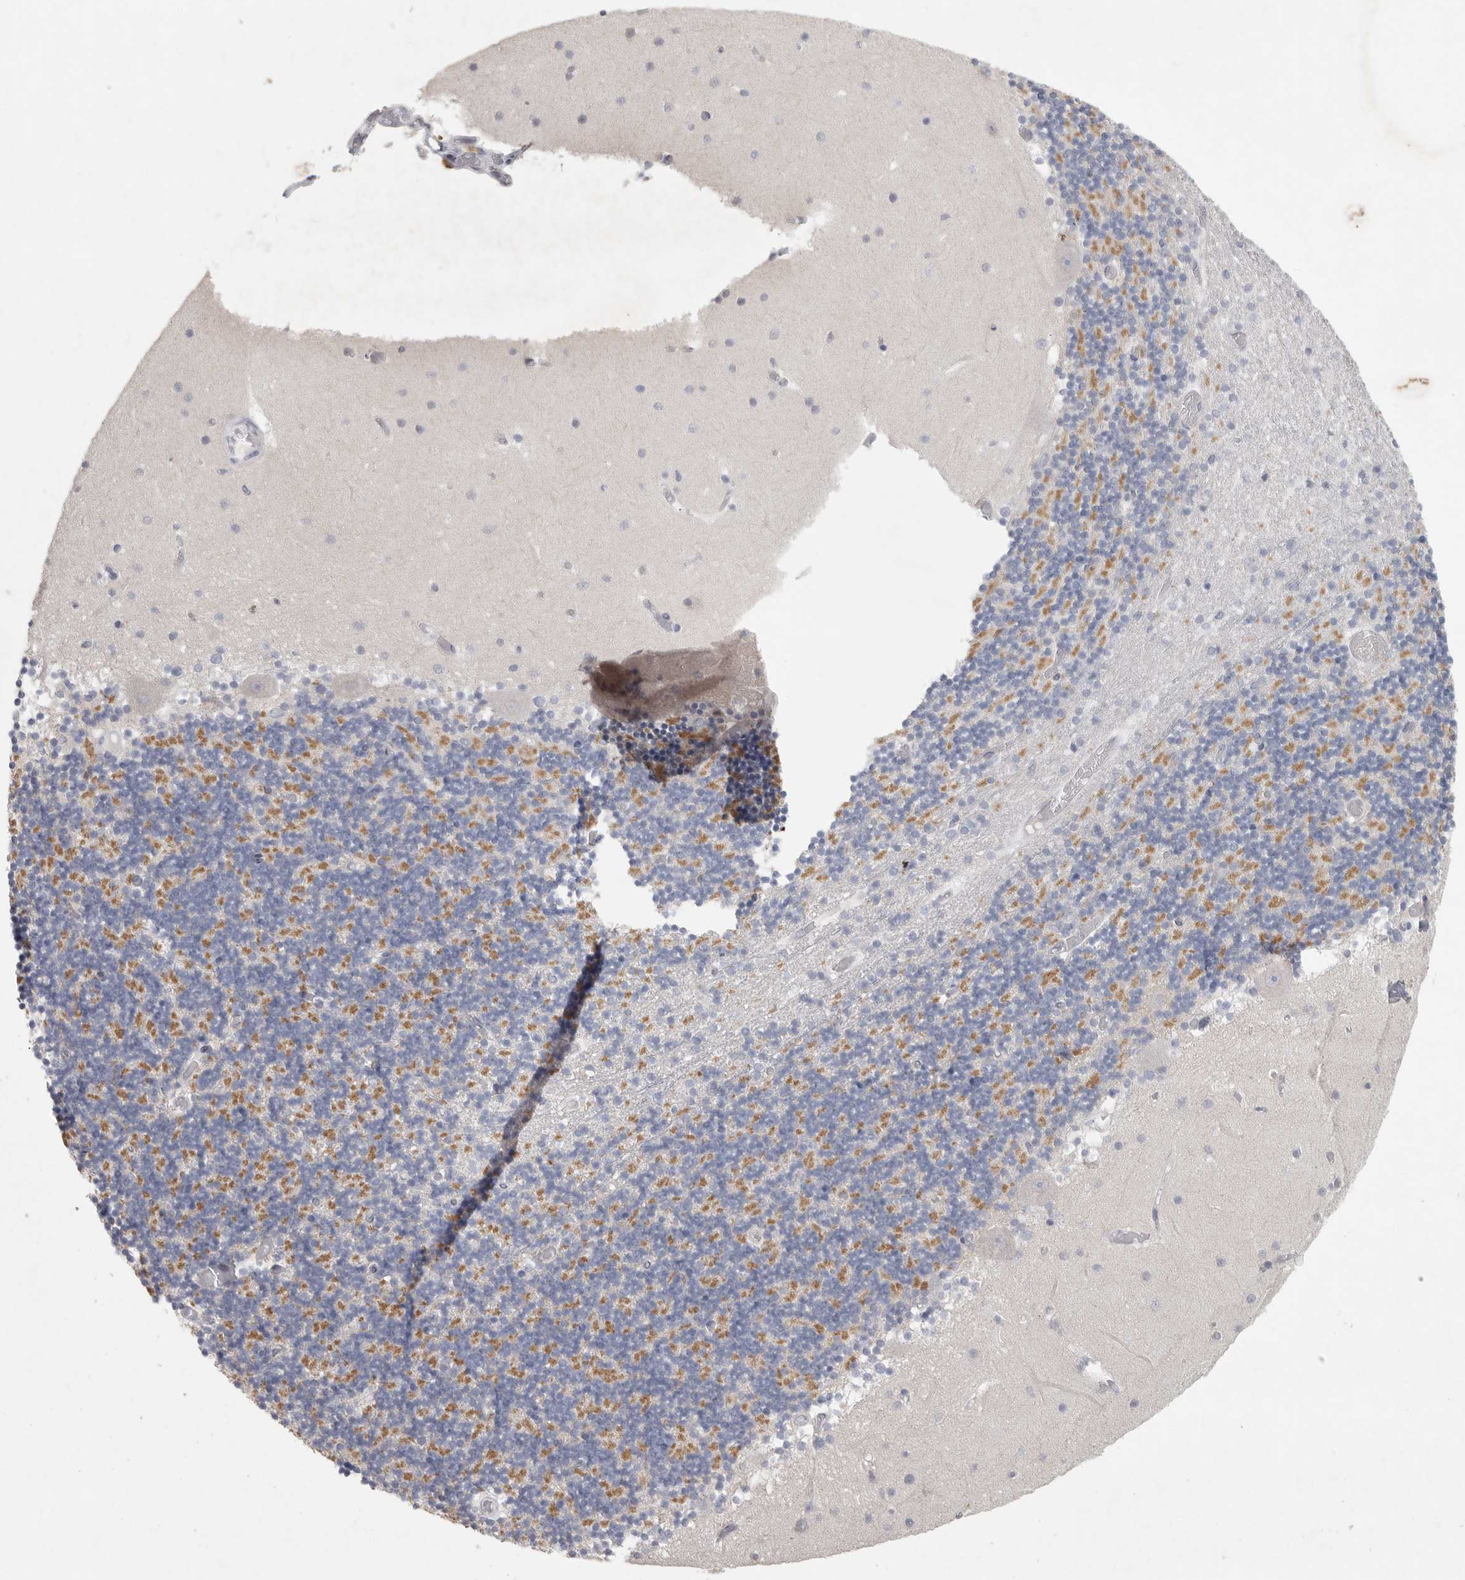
{"staining": {"intensity": "negative", "quantity": "none", "location": "none"}, "tissue": "cerebellum", "cell_type": "Cells in granular layer", "image_type": "normal", "snomed": [{"axis": "morphology", "description": "Normal tissue, NOS"}, {"axis": "topography", "description": "Cerebellum"}], "caption": "Immunohistochemistry (IHC) micrograph of benign human cerebellum stained for a protein (brown), which shows no staining in cells in granular layer. The staining is performed using DAB brown chromogen with nuclei counter-stained in using hematoxylin.", "gene": "TMEM69", "patient": {"sex": "female", "age": 28}}